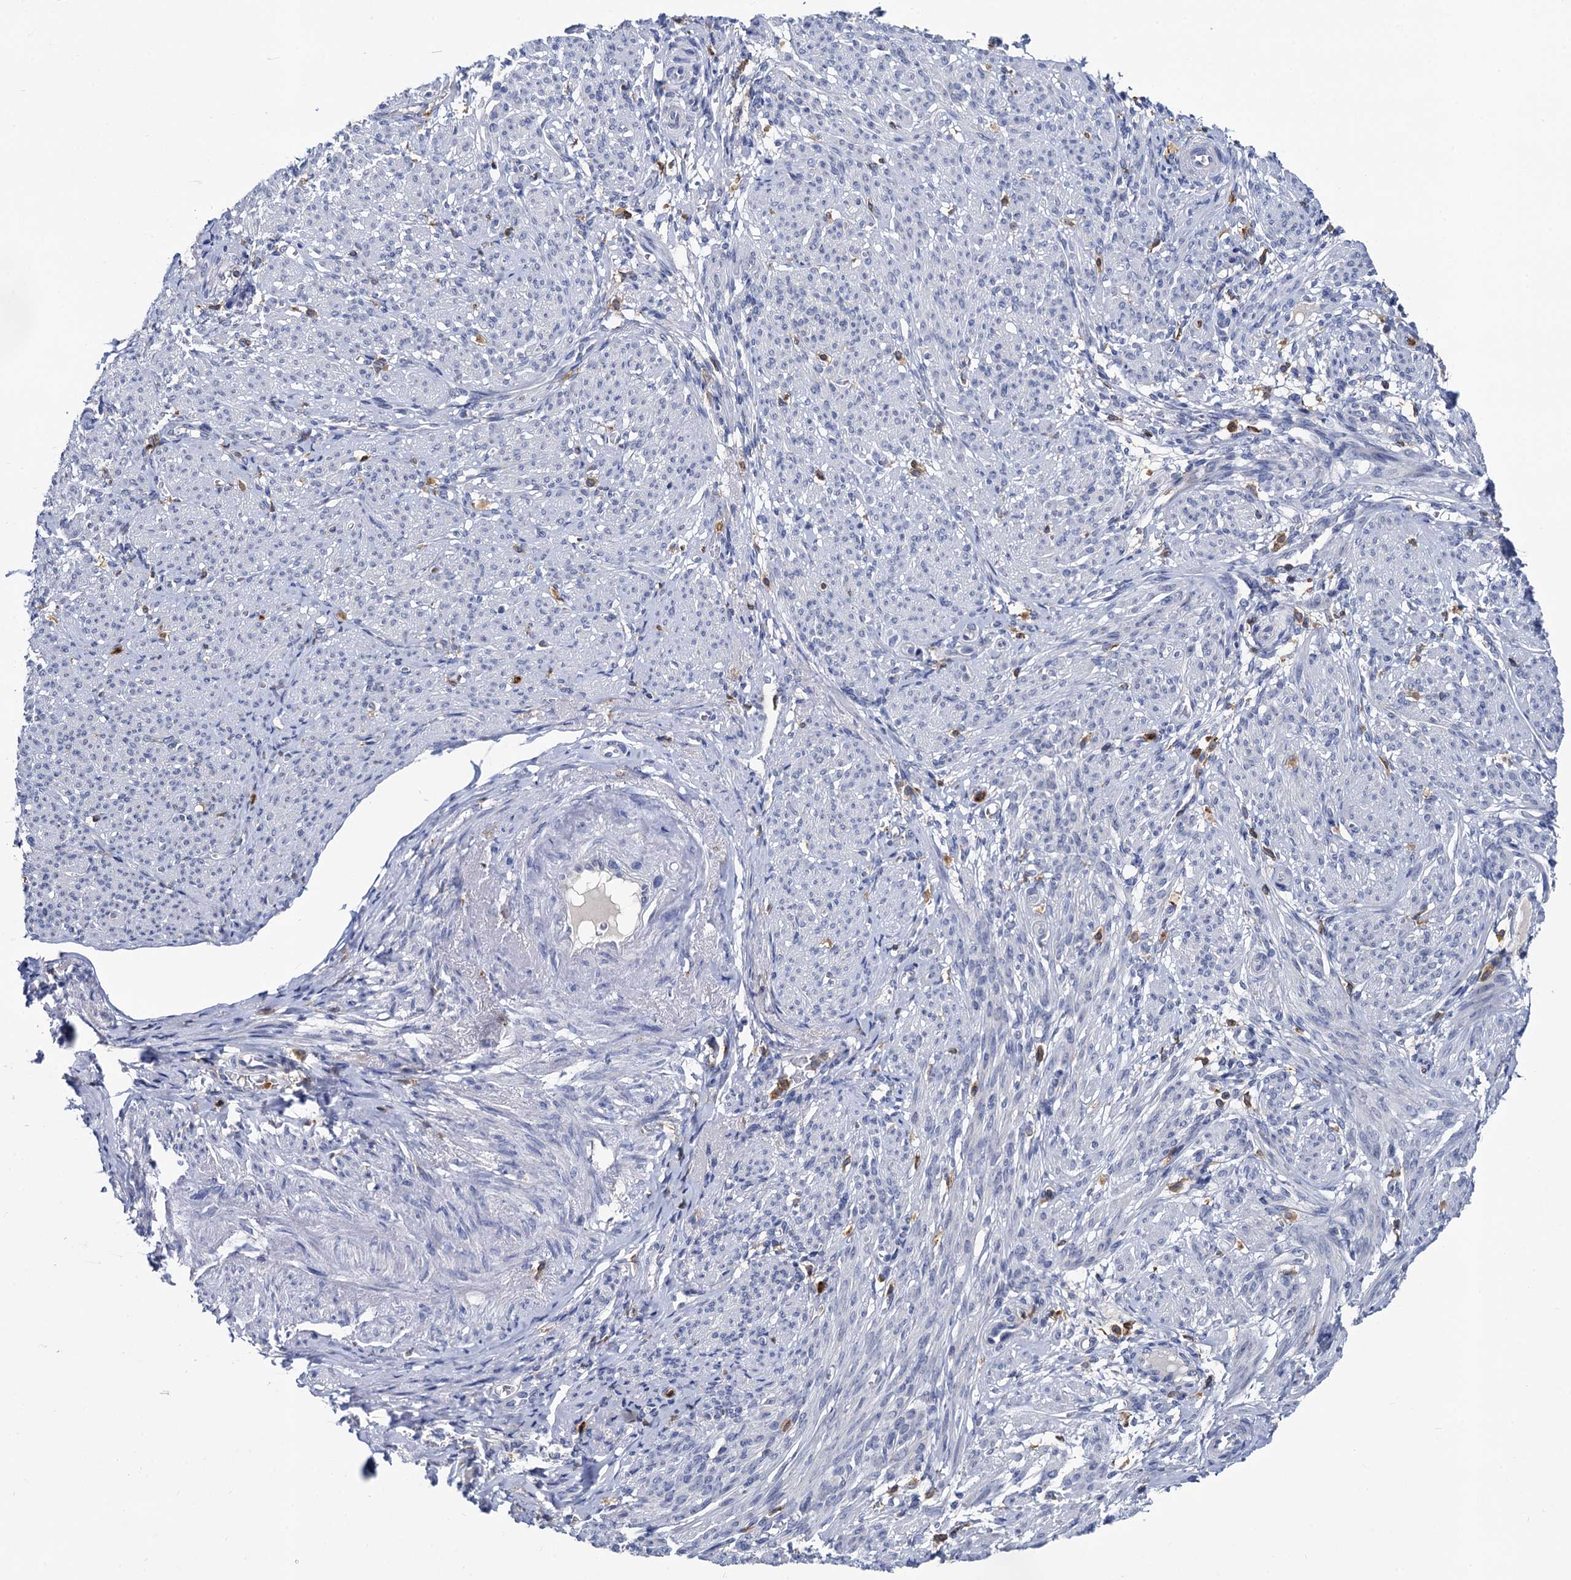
{"staining": {"intensity": "negative", "quantity": "none", "location": "none"}, "tissue": "smooth muscle", "cell_type": "Smooth muscle cells", "image_type": "normal", "snomed": [{"axis": "morphology", "description": "Normal tissue, NOS"}, {"axis": "topography", "description": "Smooth muscle"}], "caption": "Immunohistochemical staining of normal human smooth muscle reveals no significant expression in smooth muscle cells. (Brightfield microscopy of DAB immunohistochemistry (IHC) at high magnification).", "gene": "RHOG", "patient": {"sex": "female", "age": 39}}